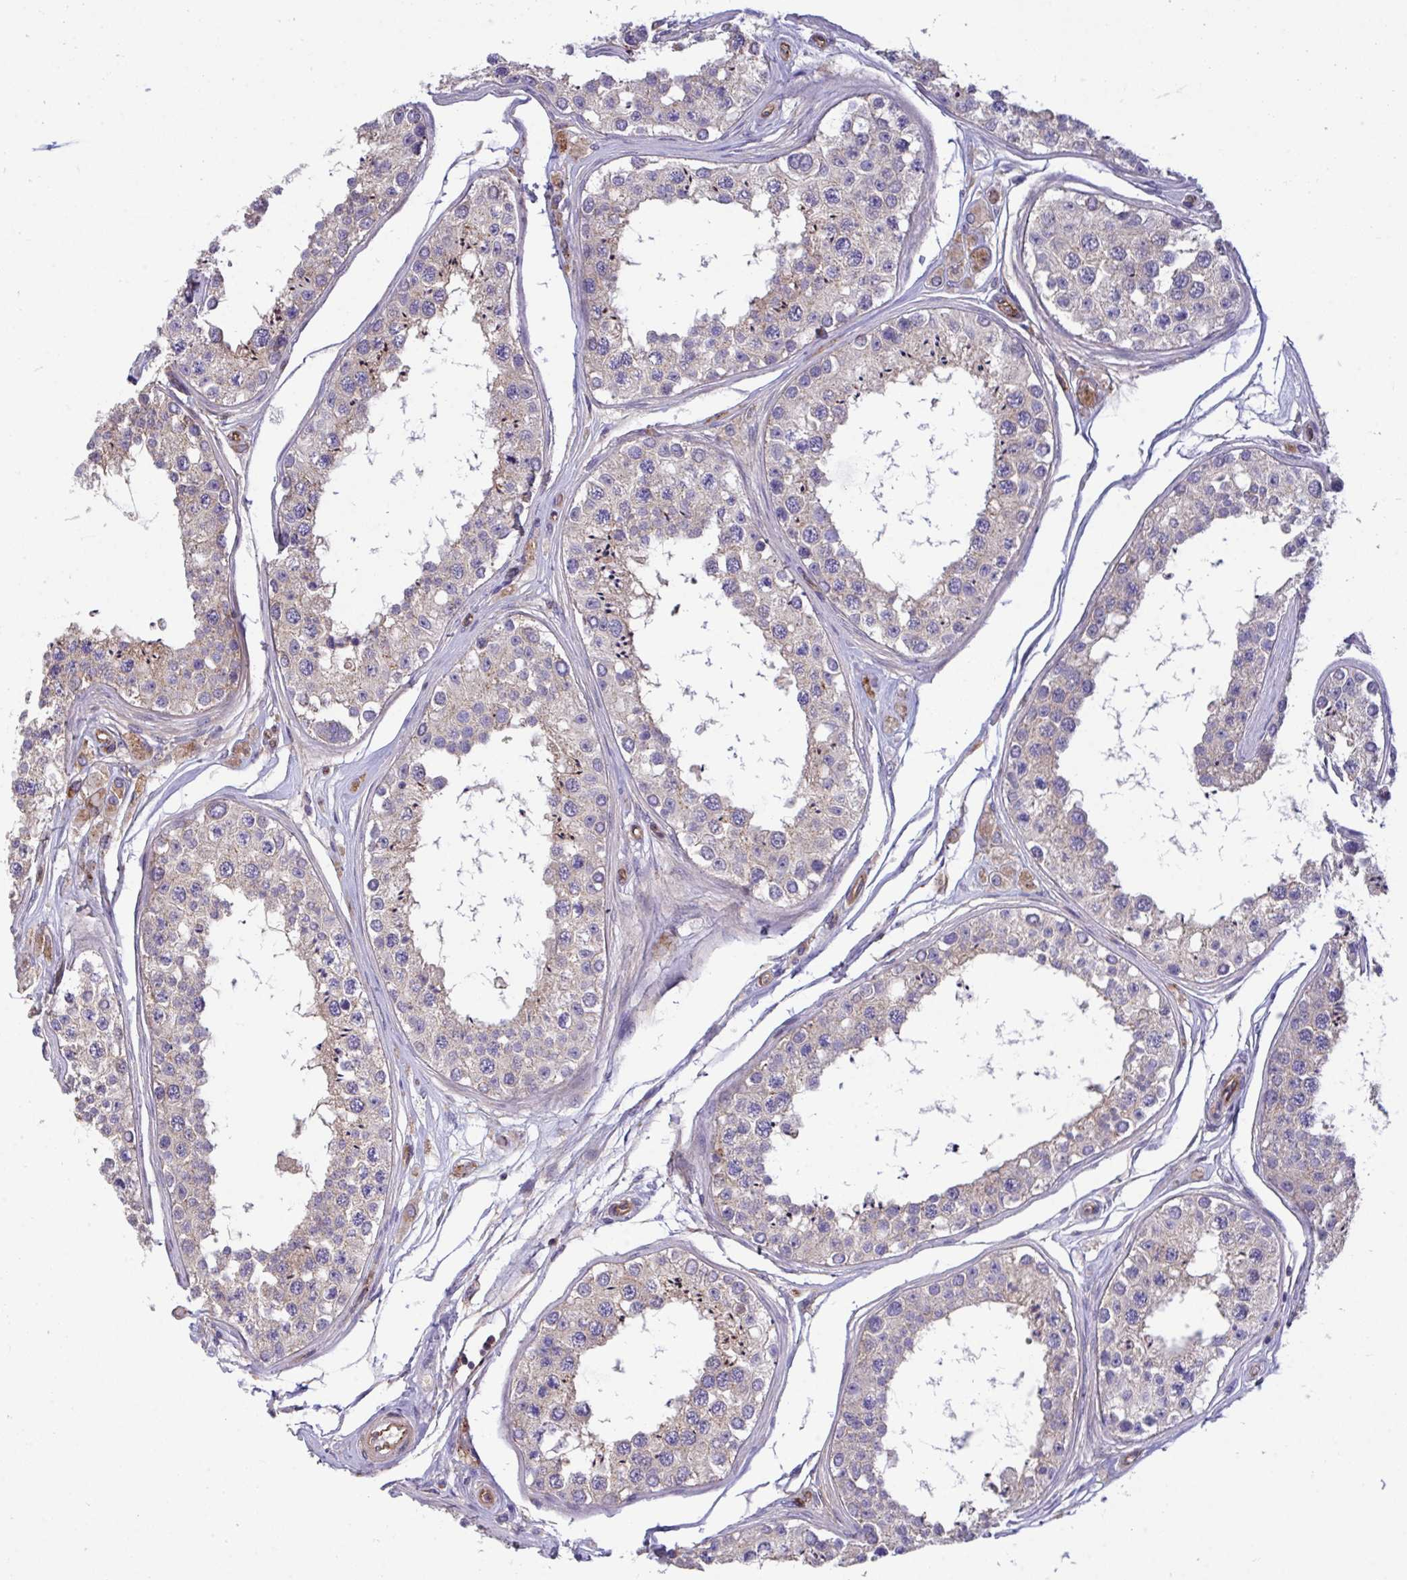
{"staining": {"intensity": "moderate", "quantity": "25%-75%", "location": "cytoplasmic/membranous"}, "tissue": "testis", "cell_type": "Cells in seminiferous ducts", "image_type": "normal", "snomed": [{"axis": "morphology", "description": "Normal tissue, NOS"}, {"axis": "topography", "description": "Testis"}], "caption": "Immunohistochemistry image of unremarkable testis: human testis stained using IHC displays medium levels of moderate protein expression localized specifically in the cytoplasmic/membranous of cells in seminiferous ducts, appearing as a cytoplasmic/membranous brown color.", "gene": "C4orf36", "patient": {"sex": "male", "age": 25}}